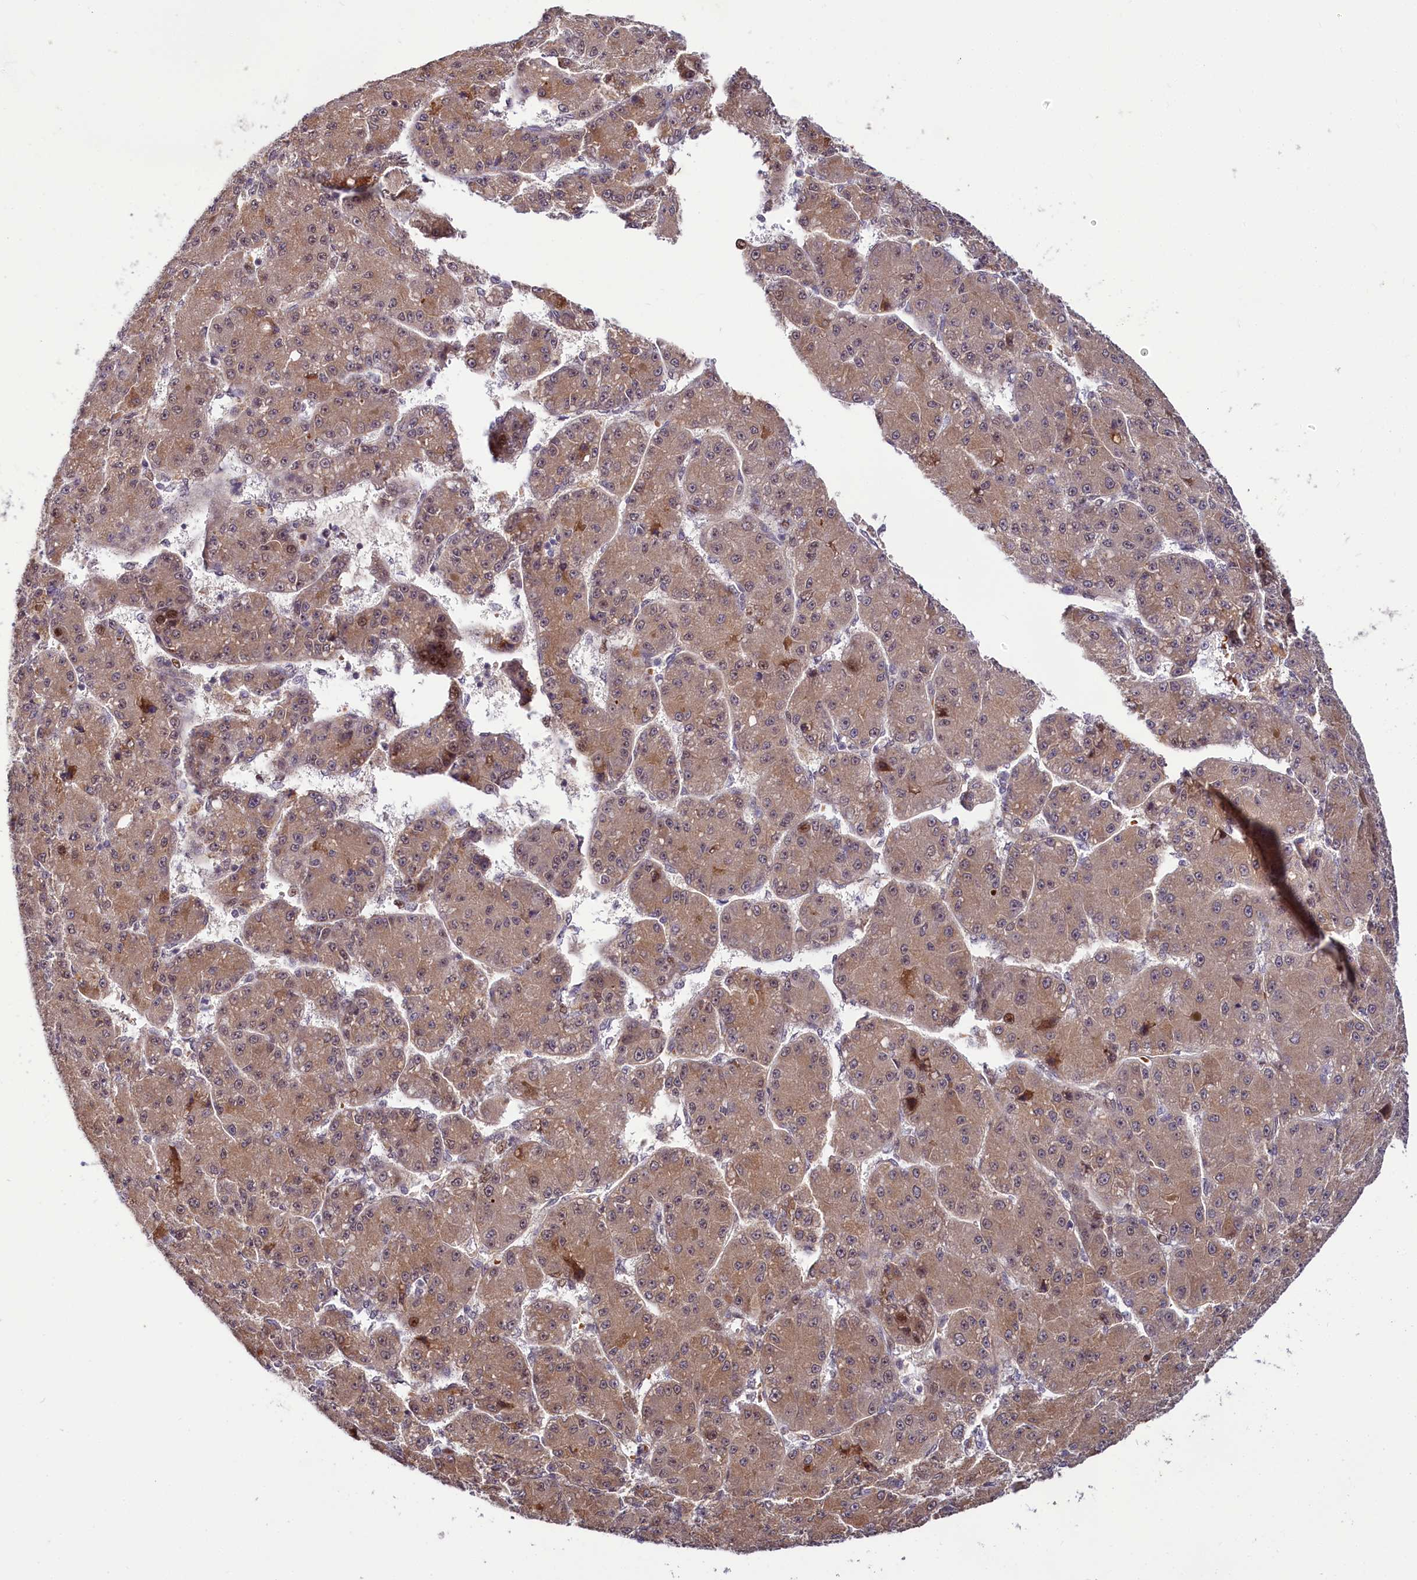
{"staining": {"intensity": "moderate", "quantity": ">75%", "location": "cytoplasmic/membranous"}, "tissue": "liver cancer", "cell_type": "Tumor cells", "image_type": "cancer", "snomed": [{"axis": "morphology", "description": "Carcinoma, Hepatocellular, NOS"}, {"axis": "topography", "description": "Liver"}], "caption": "Tumor cells demonstrate medium levels of moderate cytoplasmic/membranous staining in approximately >75% of cells in human liver cancer. Immunohistochemistry (ihc) stains the protein of interest in brown and the nuclei are stained blue.", "gene": "N4BP2L1", "patient": {"sex": "male", "age": 67}}